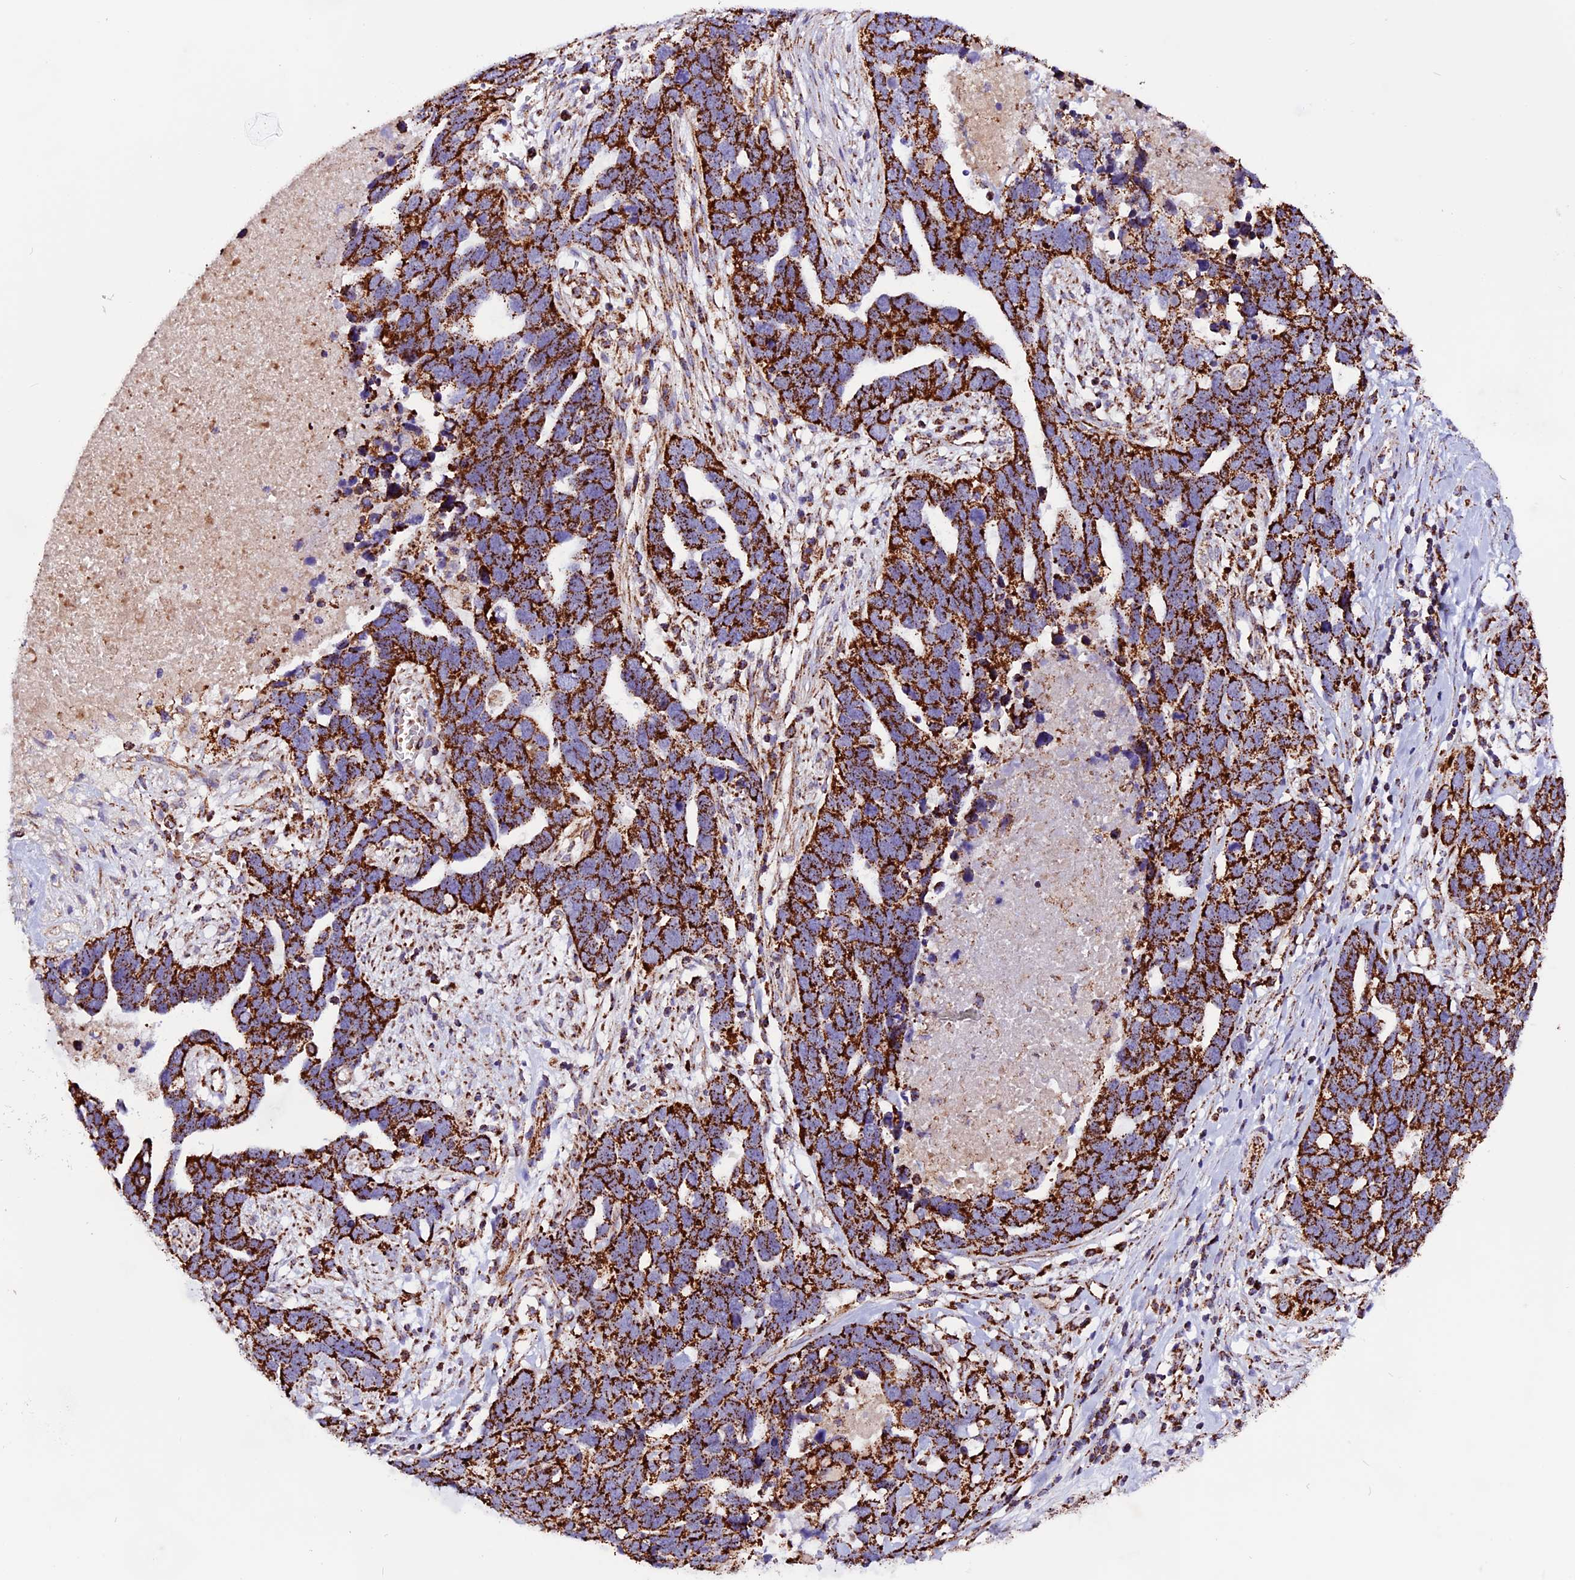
{"staining": {"intensity": "strong", "quantity": ">75%", "location": "cytoplasmic/membranous"}, "tissue": "ovarian cancer", "cell_type": "Tumor cells", "image_type": "cancer", "snomed": [{"axis": "morphology", "description": "Cystadenocarcinoma, serous, NOS"}, {"axis": "topography", "description": "Ovary"}], "caption": "This micrograph reveals immunohistochemistry (IHC) staining of human ovarian serous cystadenocarcinoma, with high strong cytoplasmic/membranous positivity in approximately >75% of tumor cells.", "gene": "CX3CL1", "patient": {"sex": "female", "age": 54}}